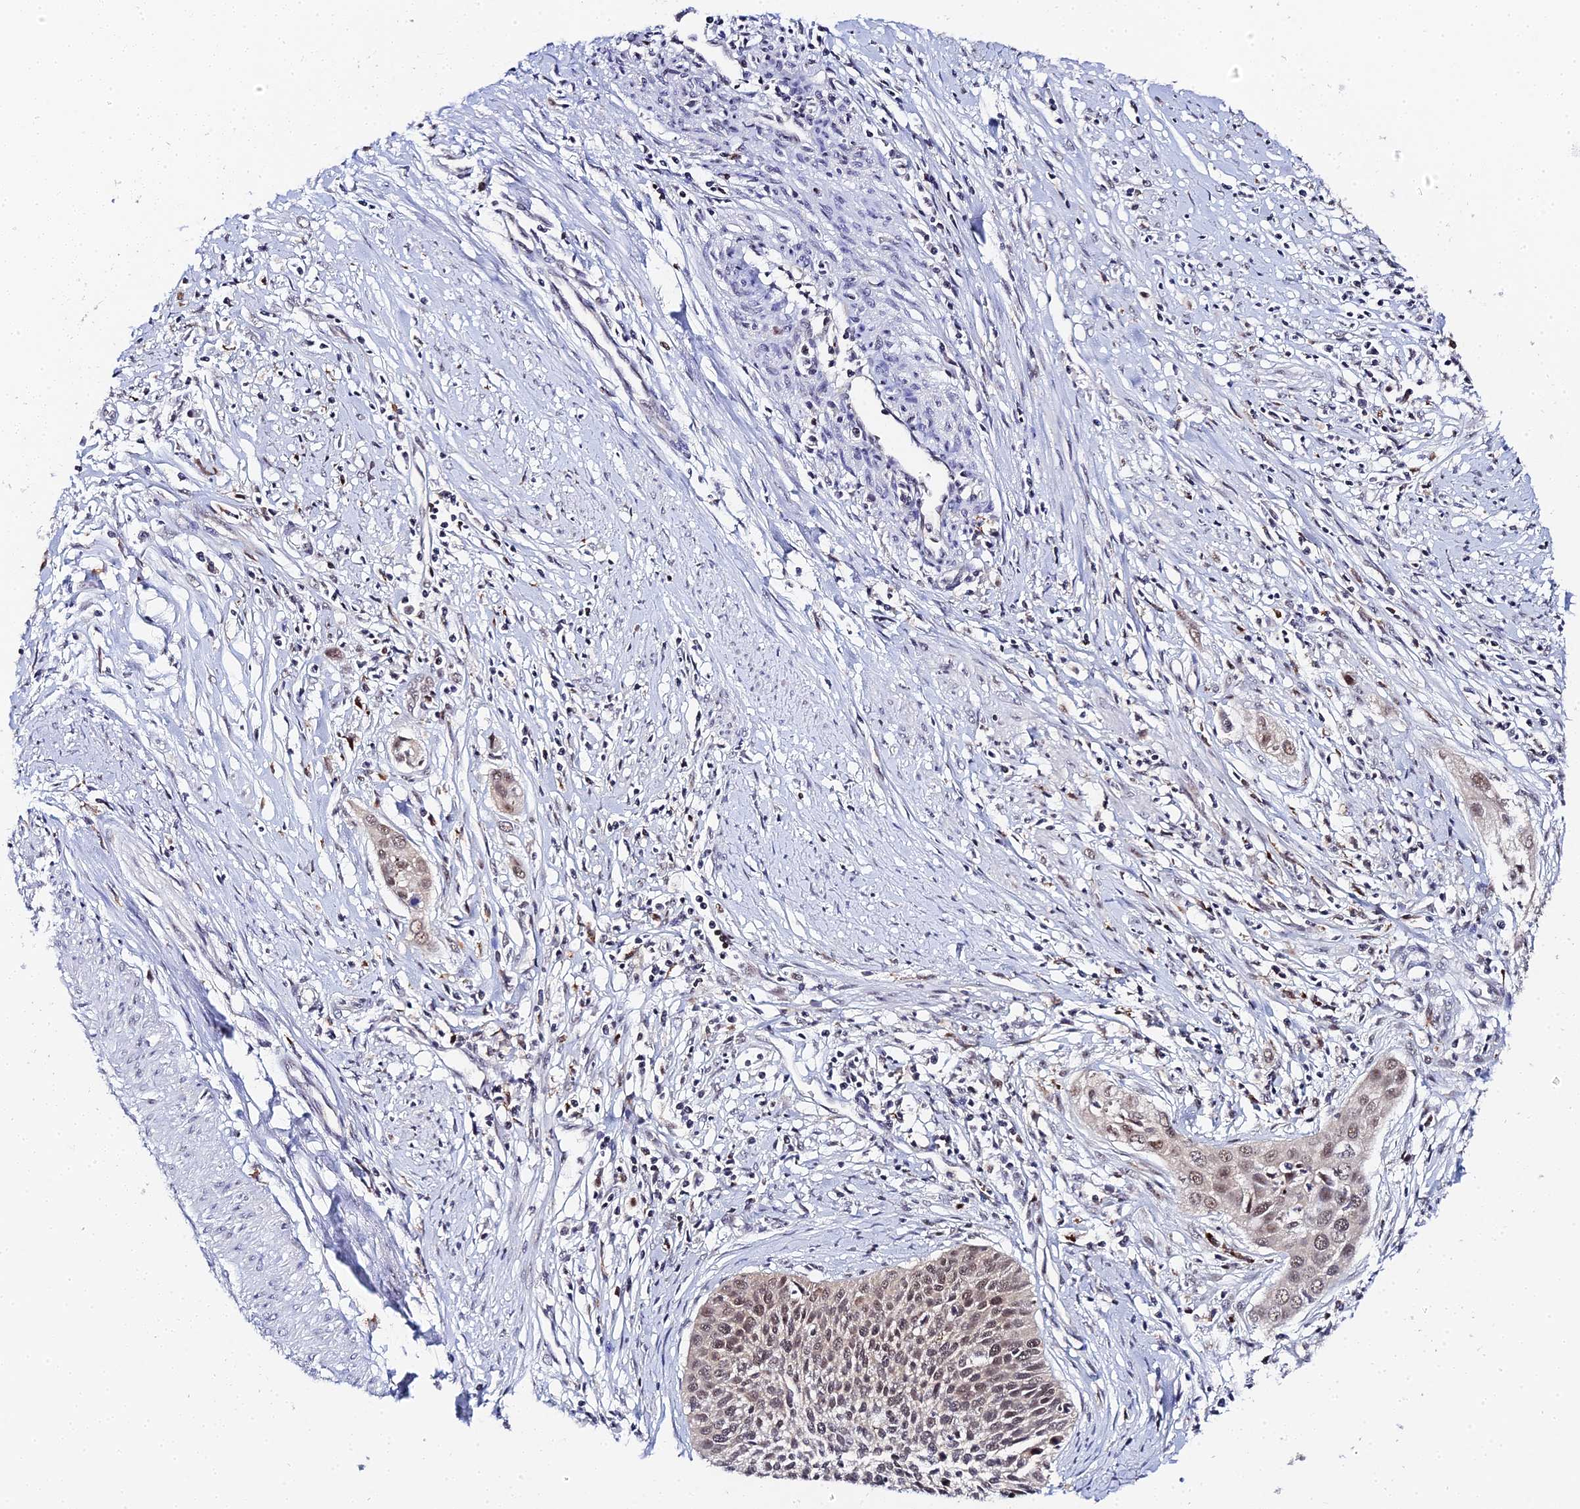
{"staining": {"intensity": "moderate", "quantity": ">75%", "location": "nuclear"}, "tissue": "cervical cancer", "cell_type": "Tumor cells", "image_type": "cancer", "snomed": [{"axis": "morphology", "description": "Squamous cell carcinoma, NOS"}, {"axis": "topography", "description": "Cervix"}], "caption": "IHC micrograph of neoplastic tissue: squamous cell carcinoma (cervical) stained using immunohistochemistry (IHC) exhibits medium levels of moderate protein expression localized specifically in the nuclear of tumor cells, appearing as a nuclear brown color.", "gene": "MAGOHB", "patient": {"sex": "female", "age": 34}}